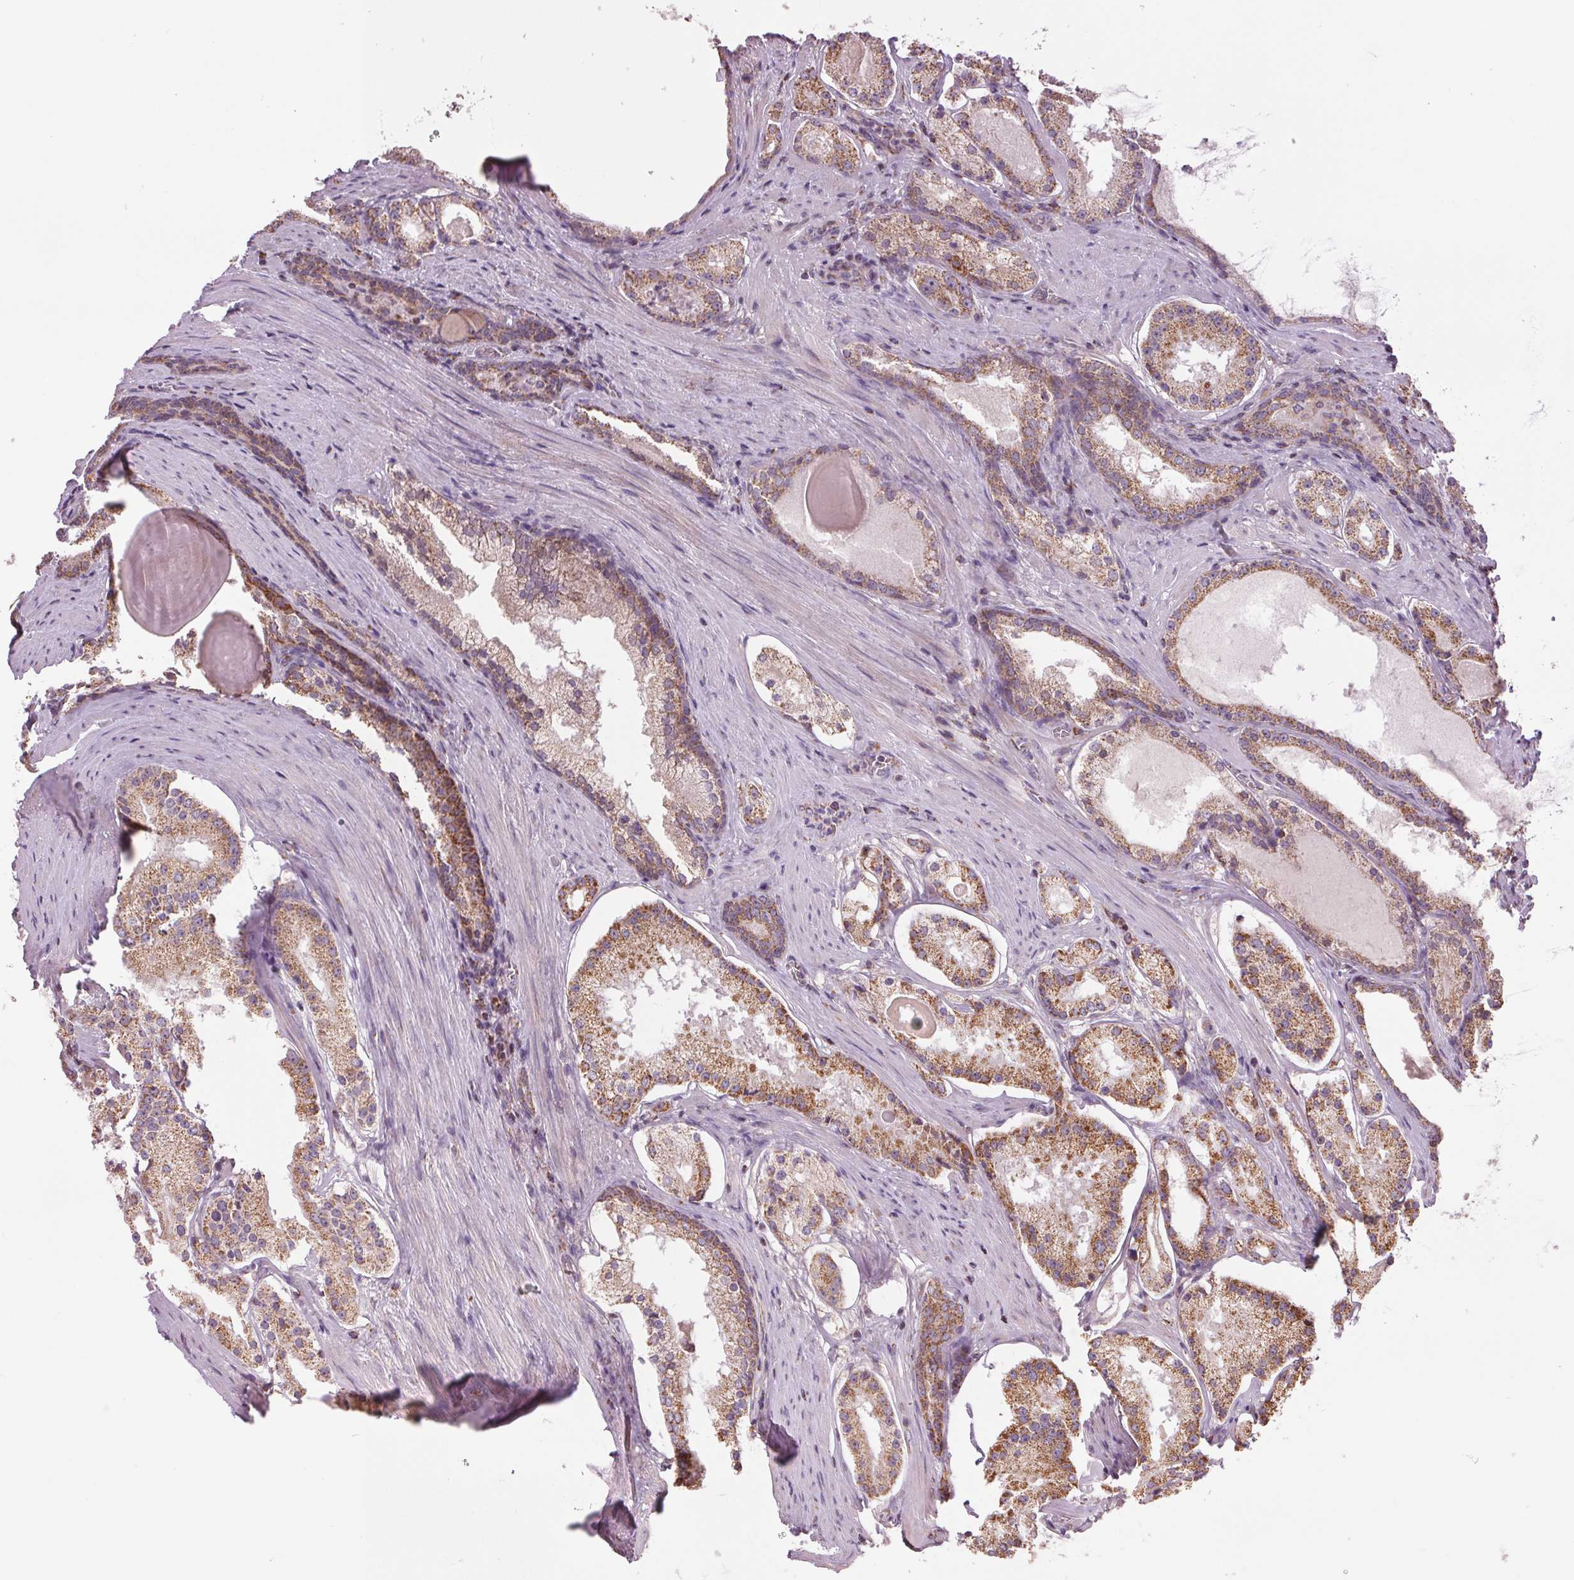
{"staining": {"intensity": "moderate", "quantity": "25%-75%", "location": "cytoplasmic/membranous"}, "tissue": "prostate cancer", "cell_type": "Tumor cells", "image_type": "cancer", "snomed": [{"axis": "morphology", "description": "Adenocarcinoma, Low grade"}, {"axis": "topography", "description": "Prostate"}], "caption": "A medium amount of moderate cytoplasmic/membranous positivity is present in approximately 25%-75% of tumor cells in prostate low-grade adenocarcinoma tissue. The staining is performed using DAB (3,3'-diaminobenzidine) brown chromogen to label protein expression. The nuclei are counter-stained blue using hematoxylin.", "gene": "DGUOK", "patient": {"sex": "male", "age": 57}}